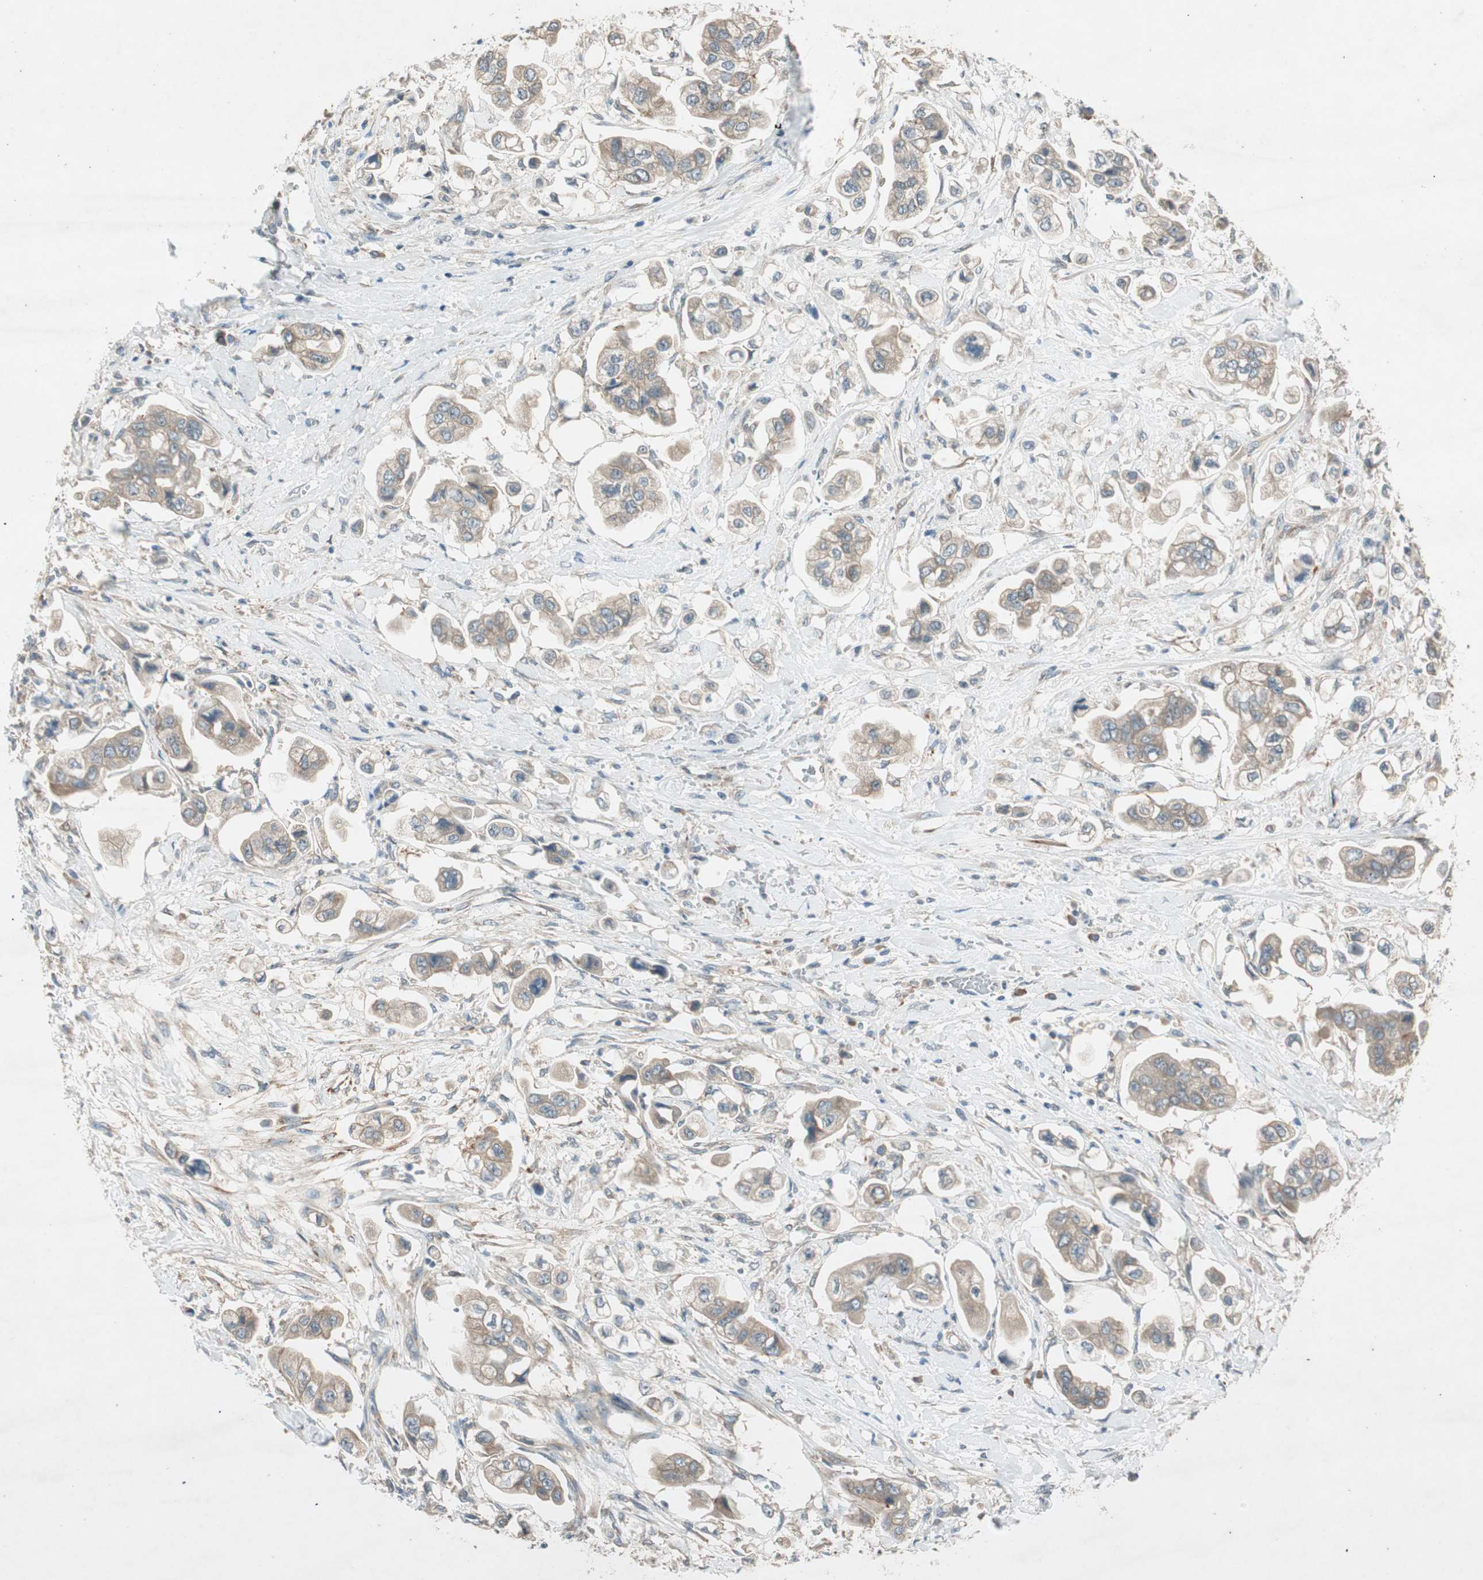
{"staining": {"intensity": "moderate", "quantity": ">75%", "location": "cytoplasmic/membranous"}, "tissue": "stomach cancer", "cell_type": "Tumor cells", "image_type": "cancer", "snomed": [{"axis": "morphology", "description": "Adenocarcinoma, NOS"}, {"axis": "topography", "description": "Stomach"}], "caption": "This photomicrograph reveals immunohistochemistry (IHC) staining of stomach cancer (adenocarcinoma), with medium moderate cytoplasmic/membranous expression in approximately >75% of tumor cells.", "gene": "NCLN", "patient": {"sex": "male", "age": 62}}